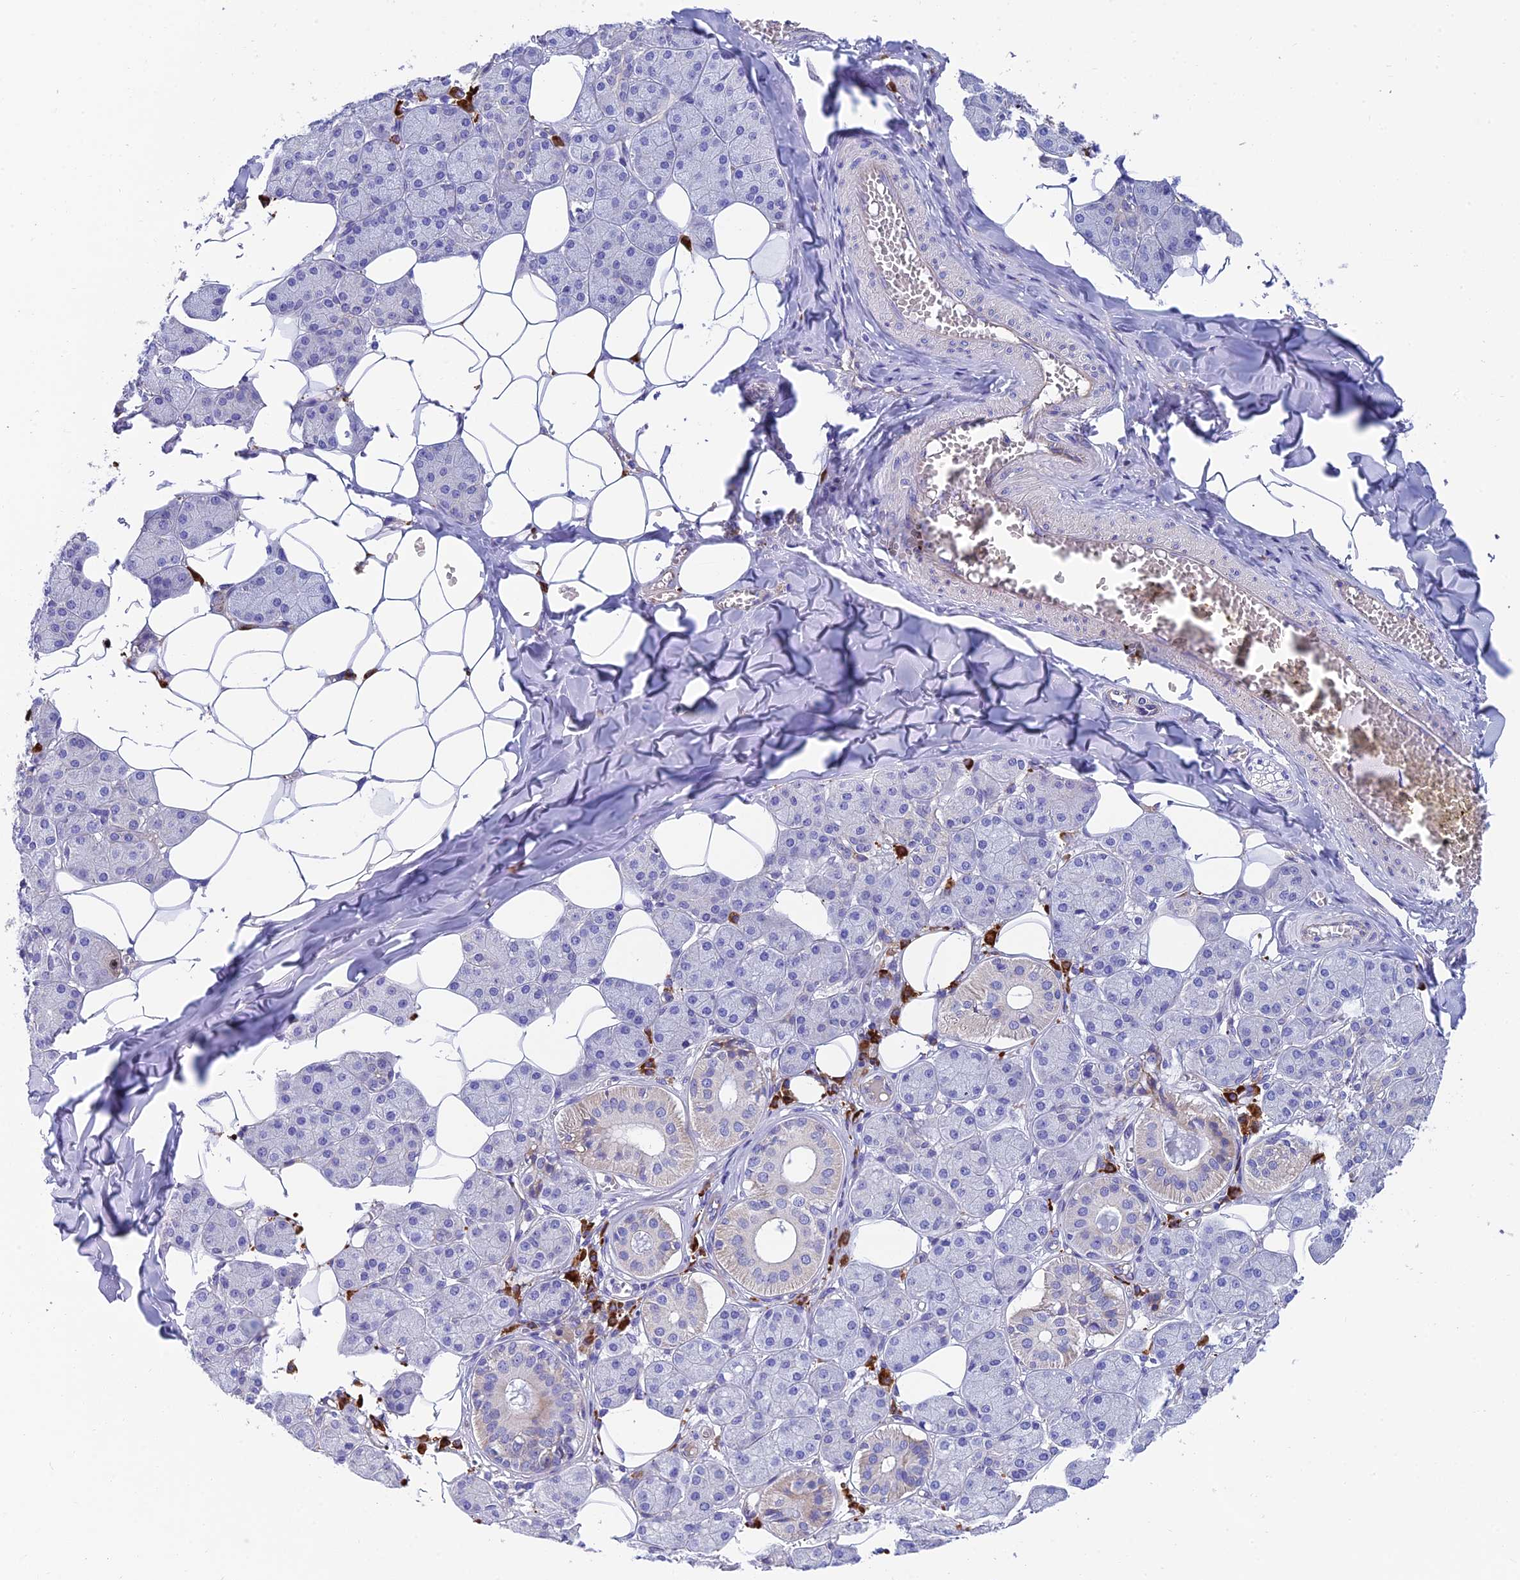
{"staining": {"intensity": "negative", "quantity": "none", "location": "none"}, "tissue": "salivary gland", "cell_type": "Glandular cells", "image_type": "normal", "snomed": [{"axis": "morphology", "description": "Normal tissue, NOS"}, {"axis": "topography", "description": "Salivary gland"}], "caption": "This is an immunohistochemistry histopathology image of unremarkable salivary gland. There is no staining in glandular cells.", "gene": "MACIR", "patient": {"sex": "female", "age": 33}}